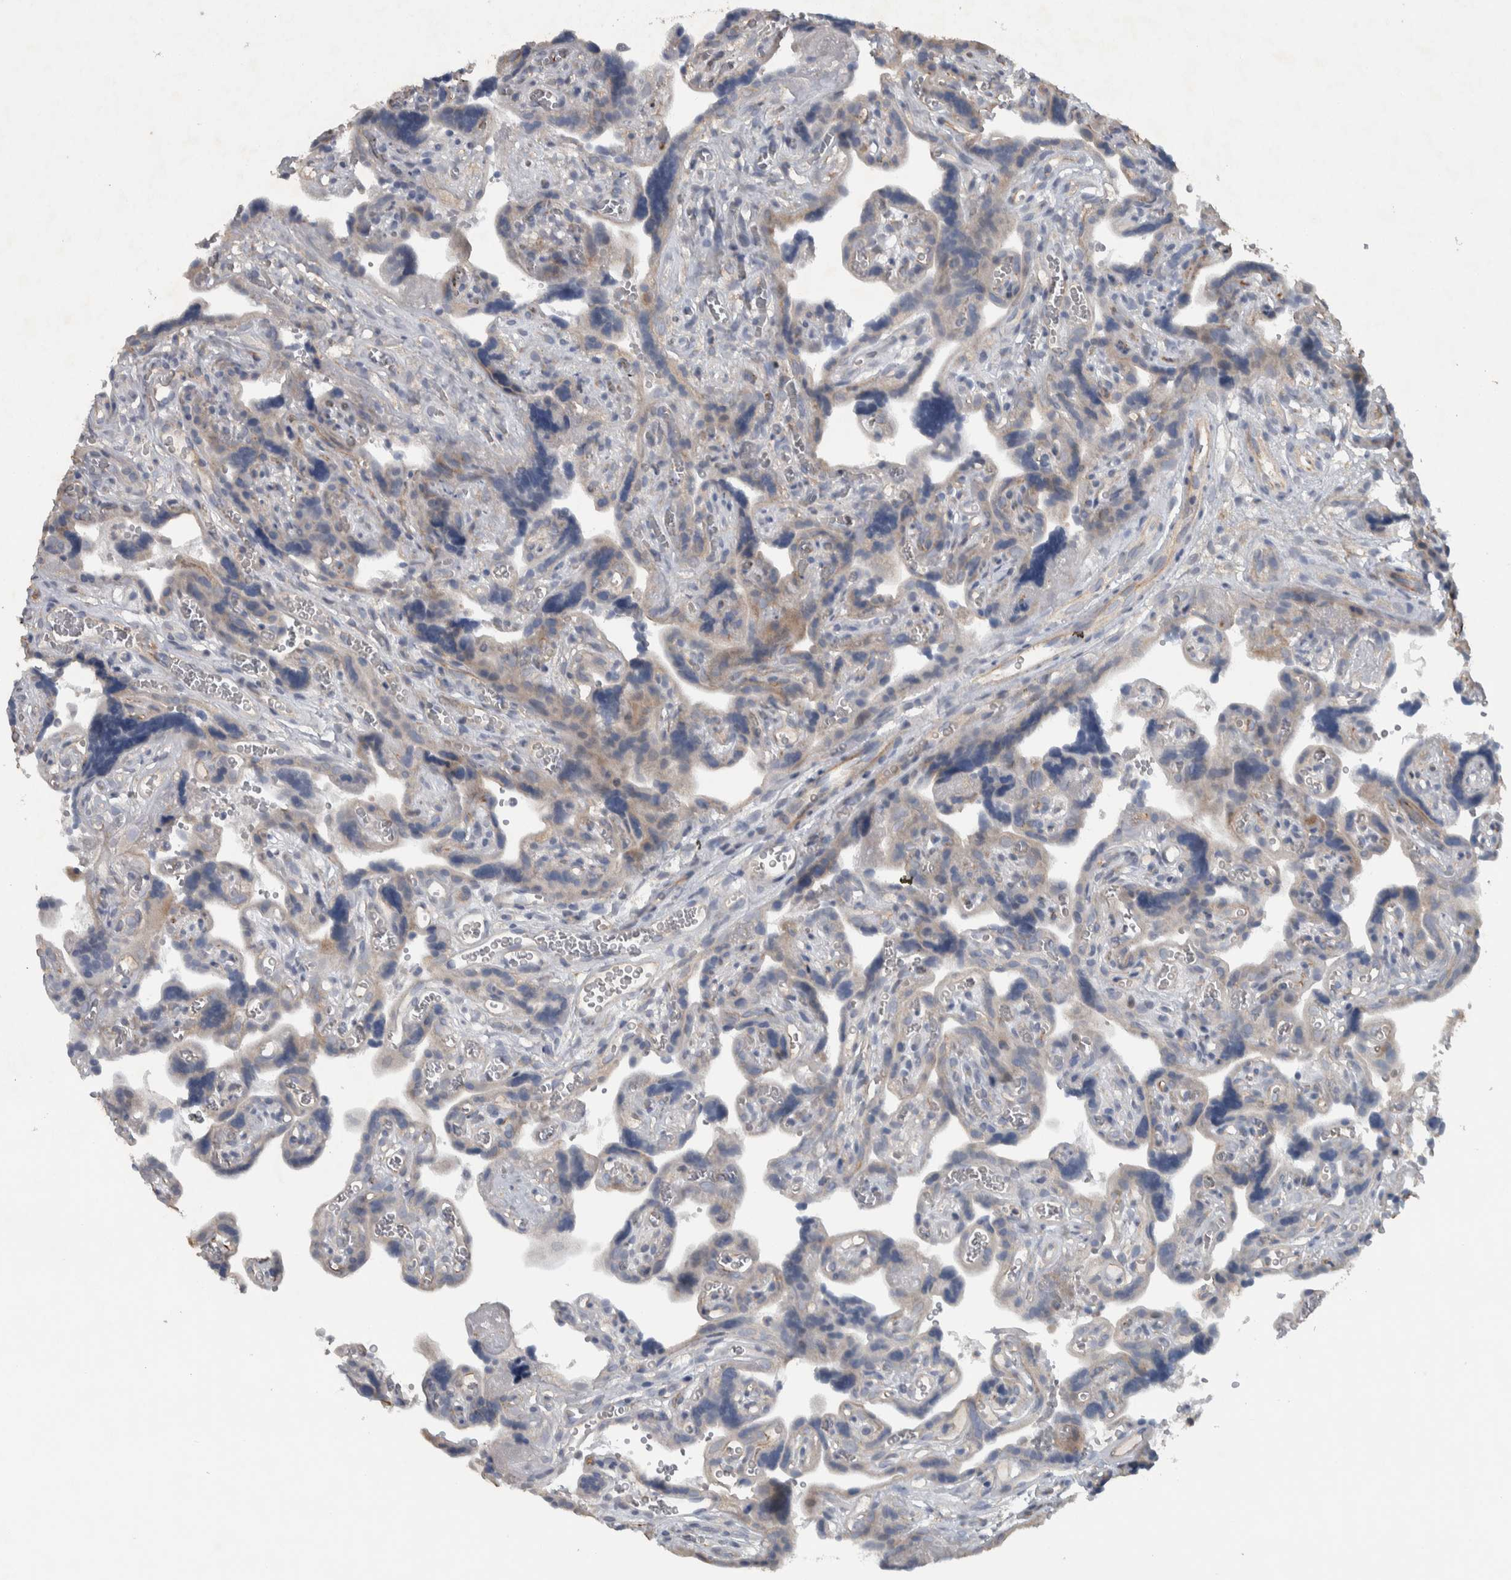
{"staining": {"intensity": "weak", "quantity": "25%-75%", "location": "cytoplasmic/membranous"}, "tissue": "placenta", "cell_type": "Trophoblastic cells", "image_type": "normal", "snomed": [{"axis": "morphology", "description": "Normal tissue, NOS"}, {"axis": "topography", "description": "Placenta"}], "caption": "Immunohistochemical staining of normal human placenta displays 25%-75% levels of weak cytoplasmic/membranous protein expression in about 25%-75% of trophoblastic cells.", "gene": "NT5C2", "patient": {"sex": "female", "age": 30}}